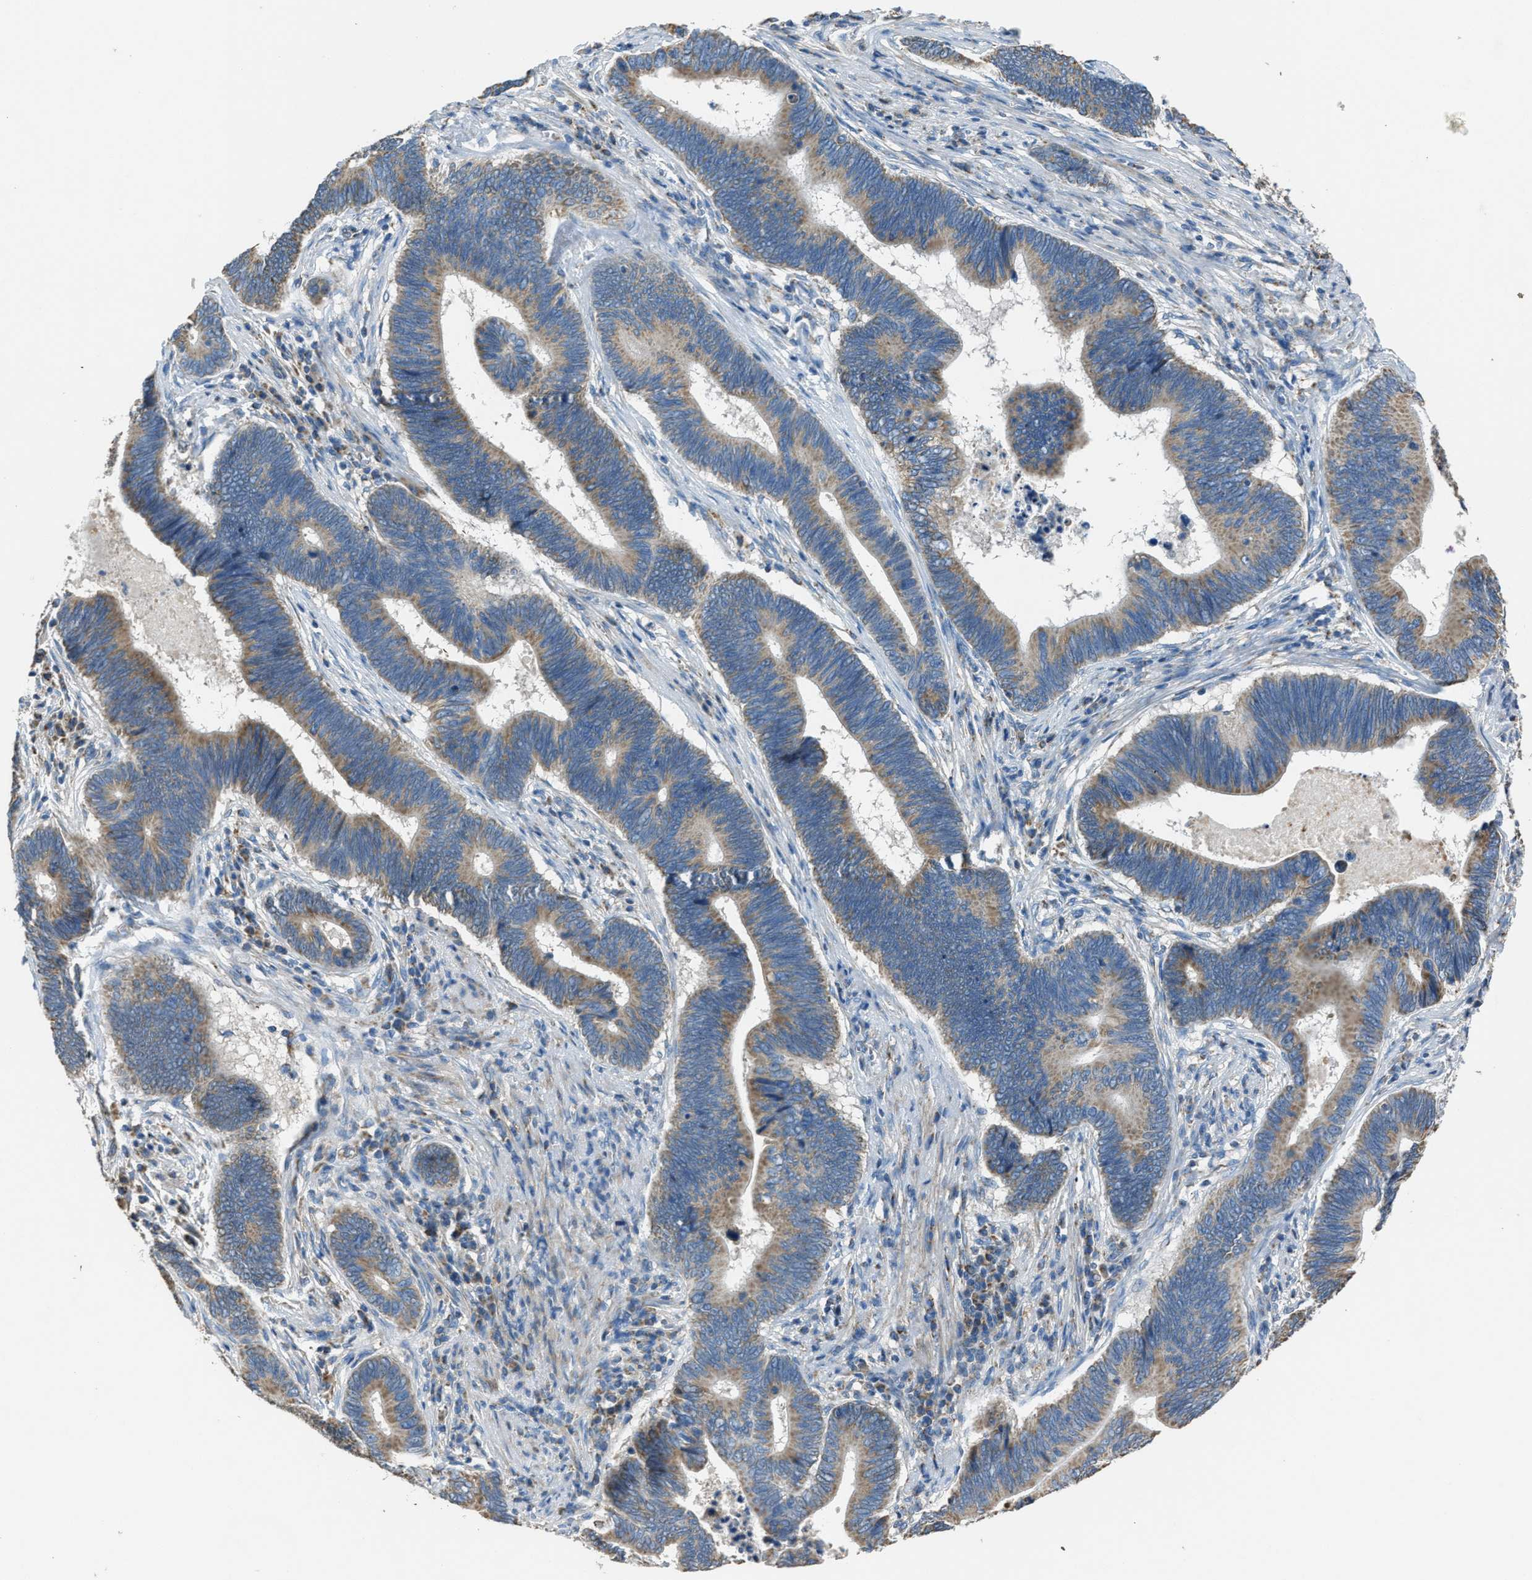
{"staining": {"intensity": "moderate", "quantity": ">75%", "location": "cytoplasmic/membranous"}, "tissue": "pancreatic cancer", "cell_type": "Tumor cells", "image_type": "cancer", "snomed": [{"axis": "morphology", "description": "Adenocarcinoma, NOS"}, {"axis": "topography", "description": "Pancreas"}], "caption": "Moderate cytoplasmic/membranous positivity is seen in about >75% of tumor cells in adenocarcinoma (pancreatic).", "gene": "SLC25A11", "patient": {"sex": "female", "age": 70}}